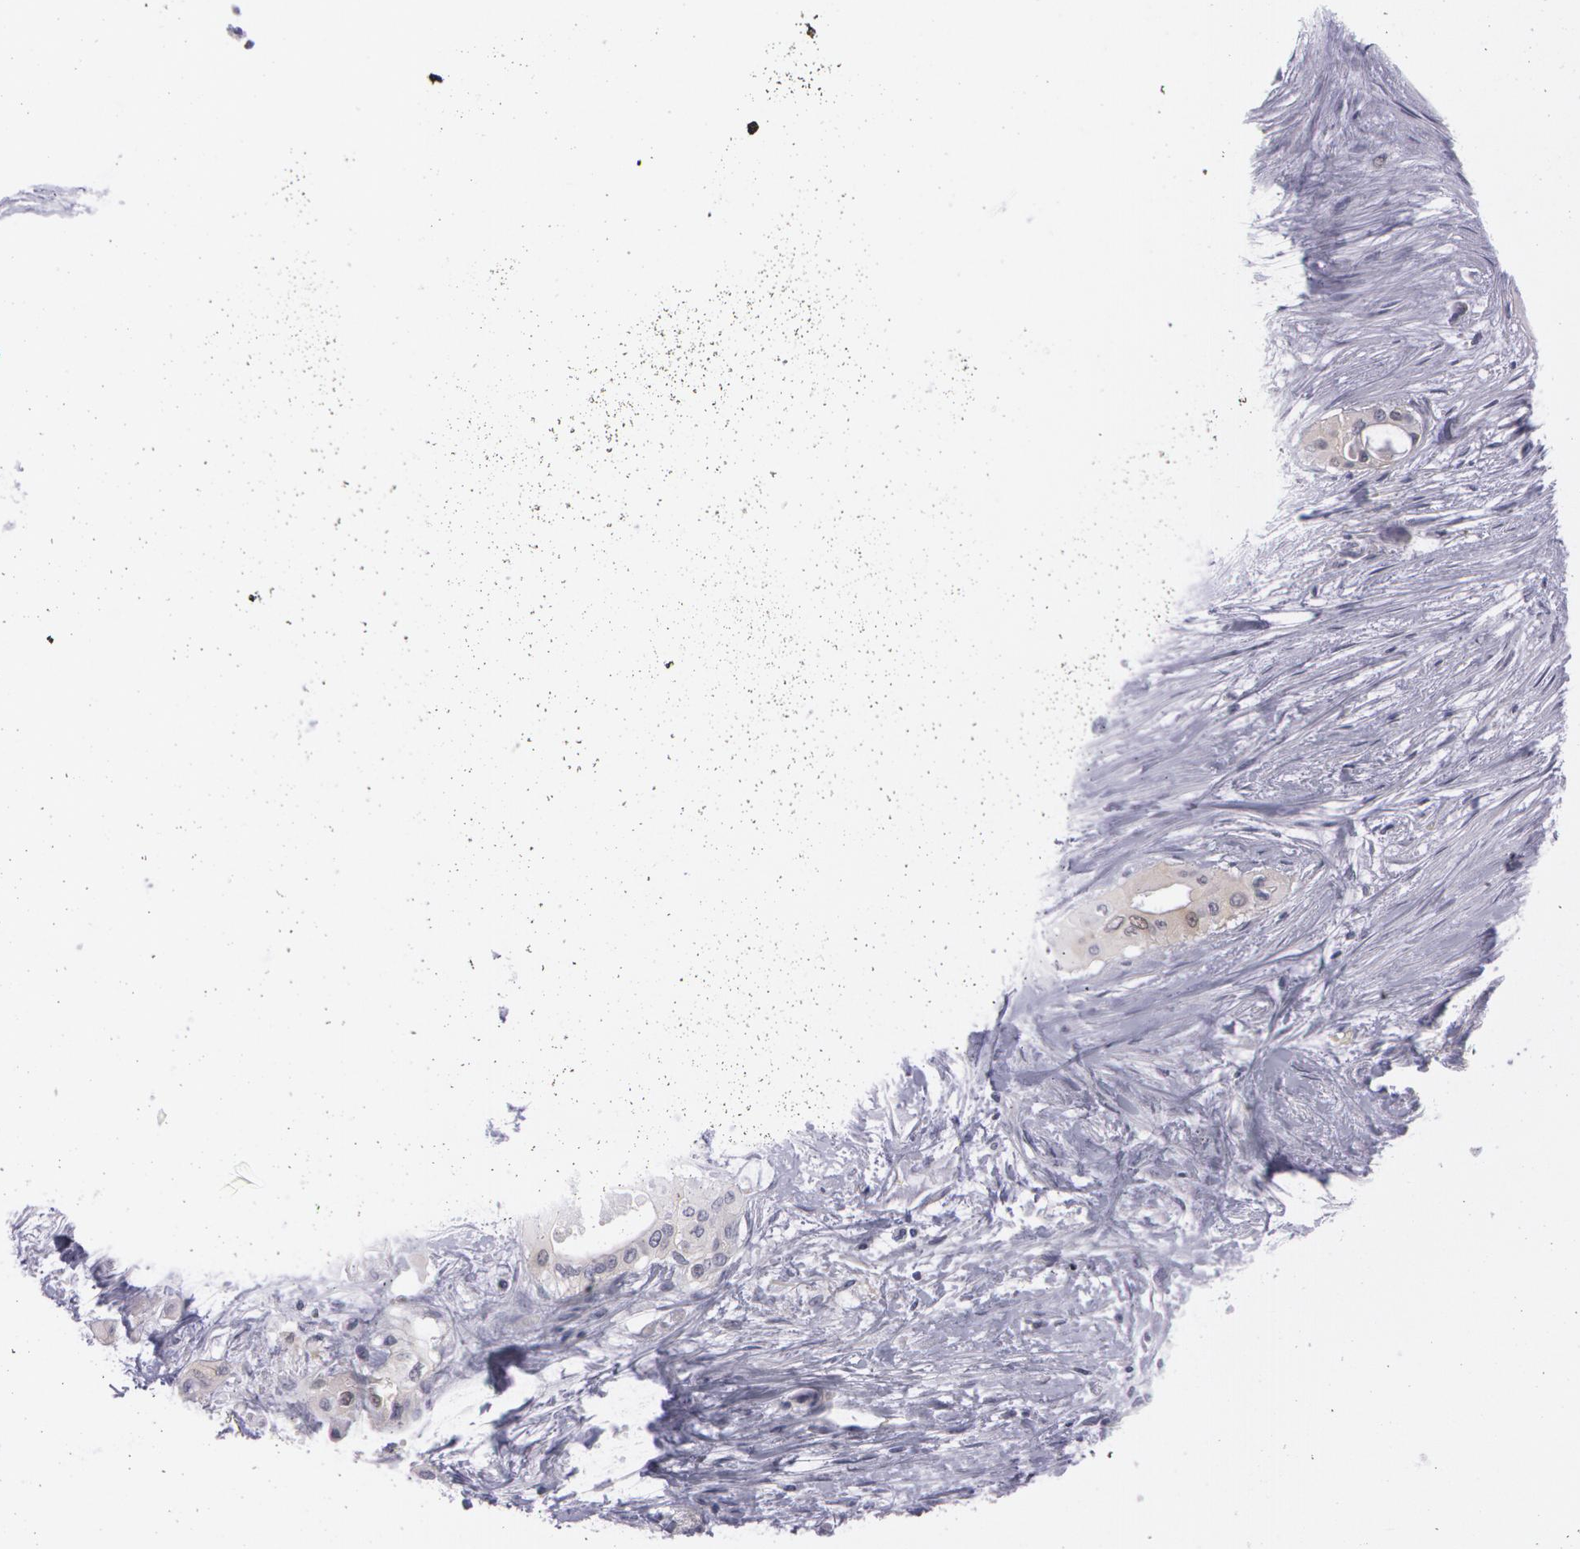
{"staining": {"intensity": "weak", "quantity": "<25%", "location": "cytoplasmic/membranous"}, "tissue": "pancreatic cancer", "cell_type": "Tumor cells", "image_type": "cancer", "snomed": [{"axis": "morphology", "description": "Adenocarcinoma, NOS"}, {"axis": "topography", "description": "Pancreas"}], "caption": "High magnification brightfield microscopy of adenocarcinoma (pancreatic) stained with DAB (3,3'-diaminobenzidine) (brown) and counterstained with hematoxylin (blue): tumor cells show no significant expression. (DAB (3,3'-diaminobenzidine) IHC with hematoxylin counter stain).", "gene": "IL1RN", "patient": {"sex": "male", "age": 77}}